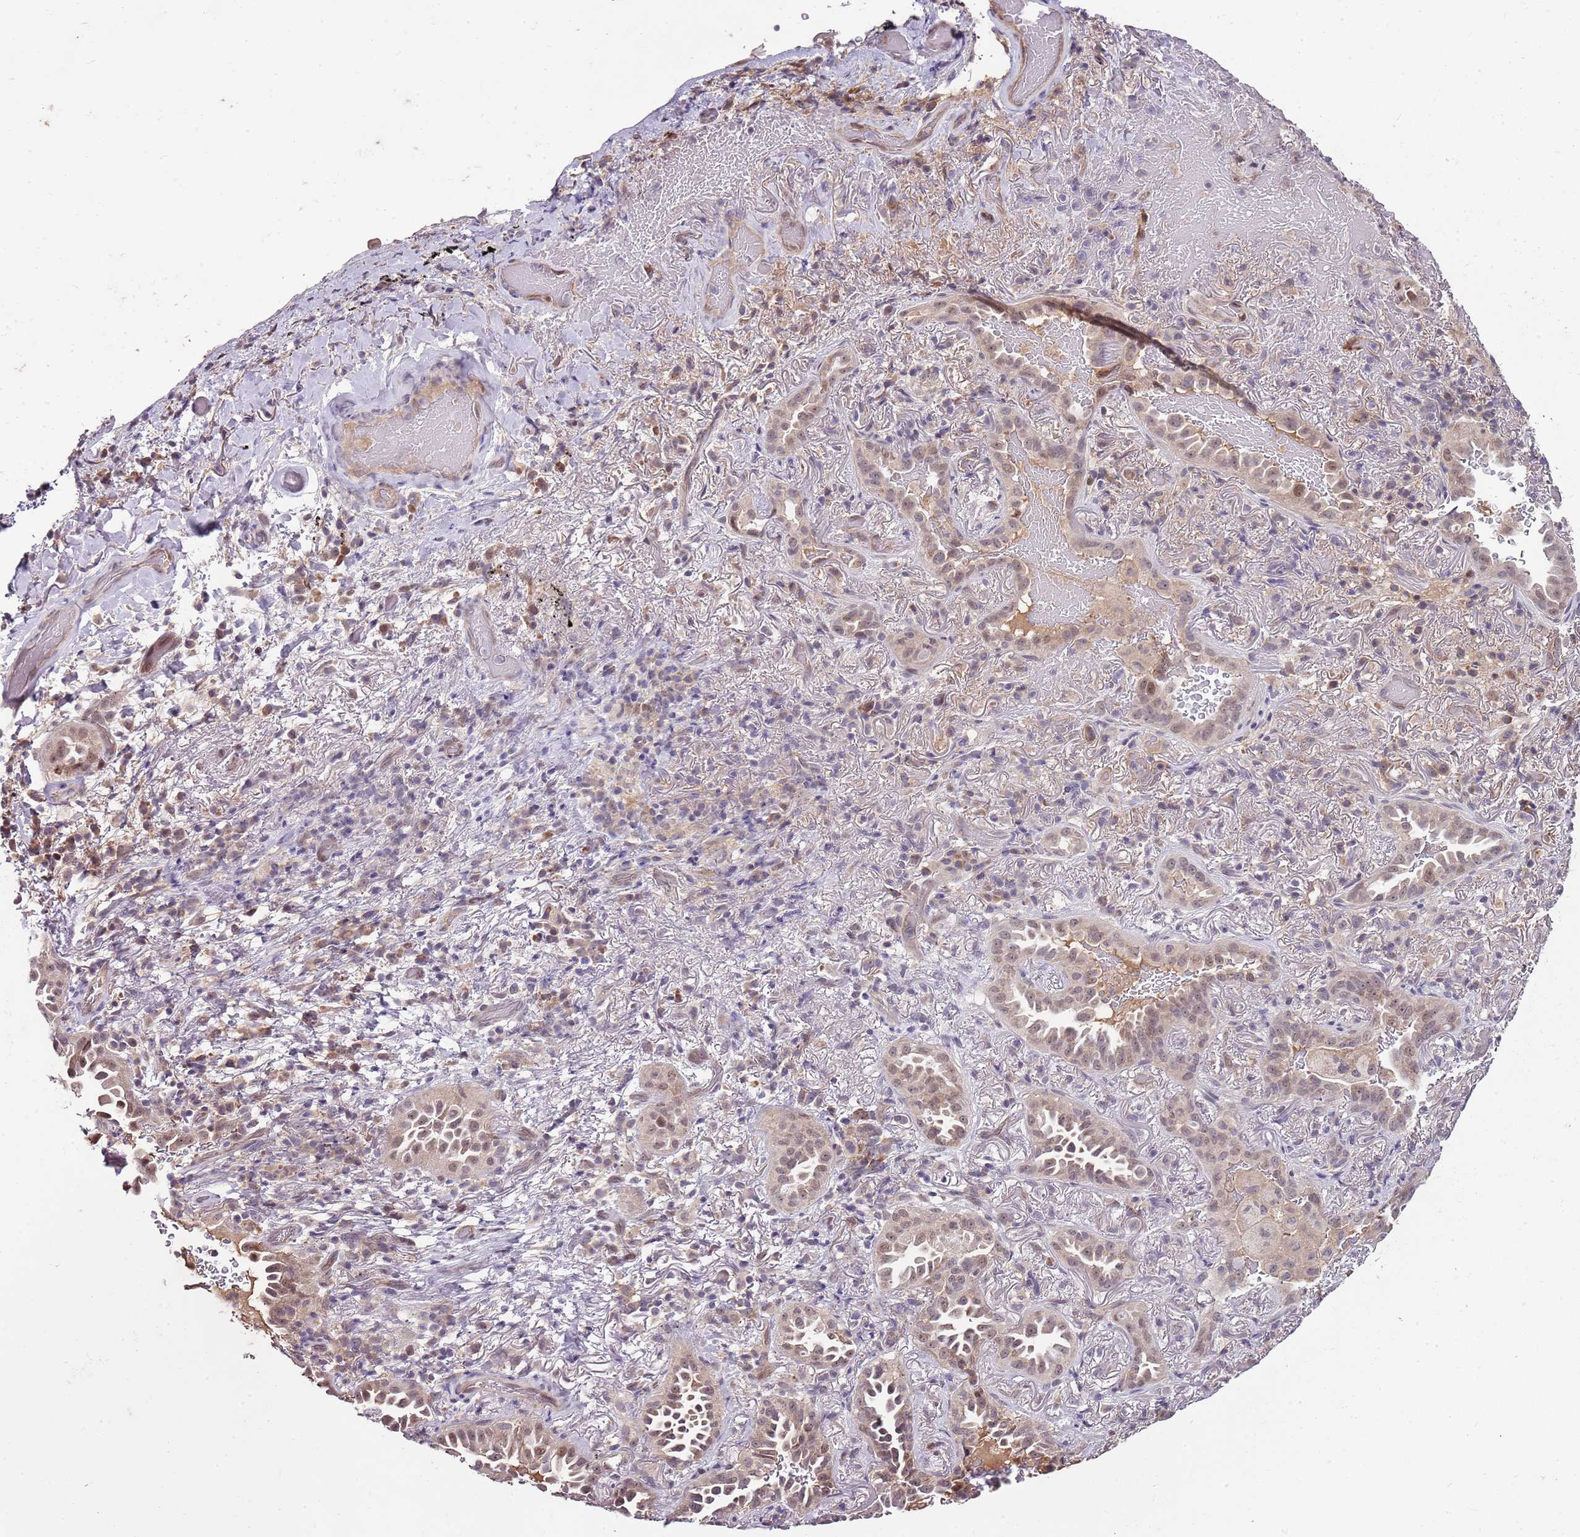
{"staining": {"intensity": "weak", "quantity": ">75%", "location": "nuclear"}, "tissue": "lung cancer", "cell_type": "Tumor cells", "image_type": "cancer", "snomed": [{"axis": "morphology", "description": "Adenocarcinoma, NOS"}, {"axis": "topography", "description": "Lung"}], "caption": "Immunohistochemical staining of lung cancer (adenocarcinoma) shows low levels of weak nuclear protein positivity in approximately >75% of tumor cells. The staining was performed using DAB (3,3'-diaminobenzidine), with brown indicating positive protein expression. Nuclei are stained blue with hematoxylin.", "gene": "FBXL22", "patient": {"sex": "female", "age": 69}}